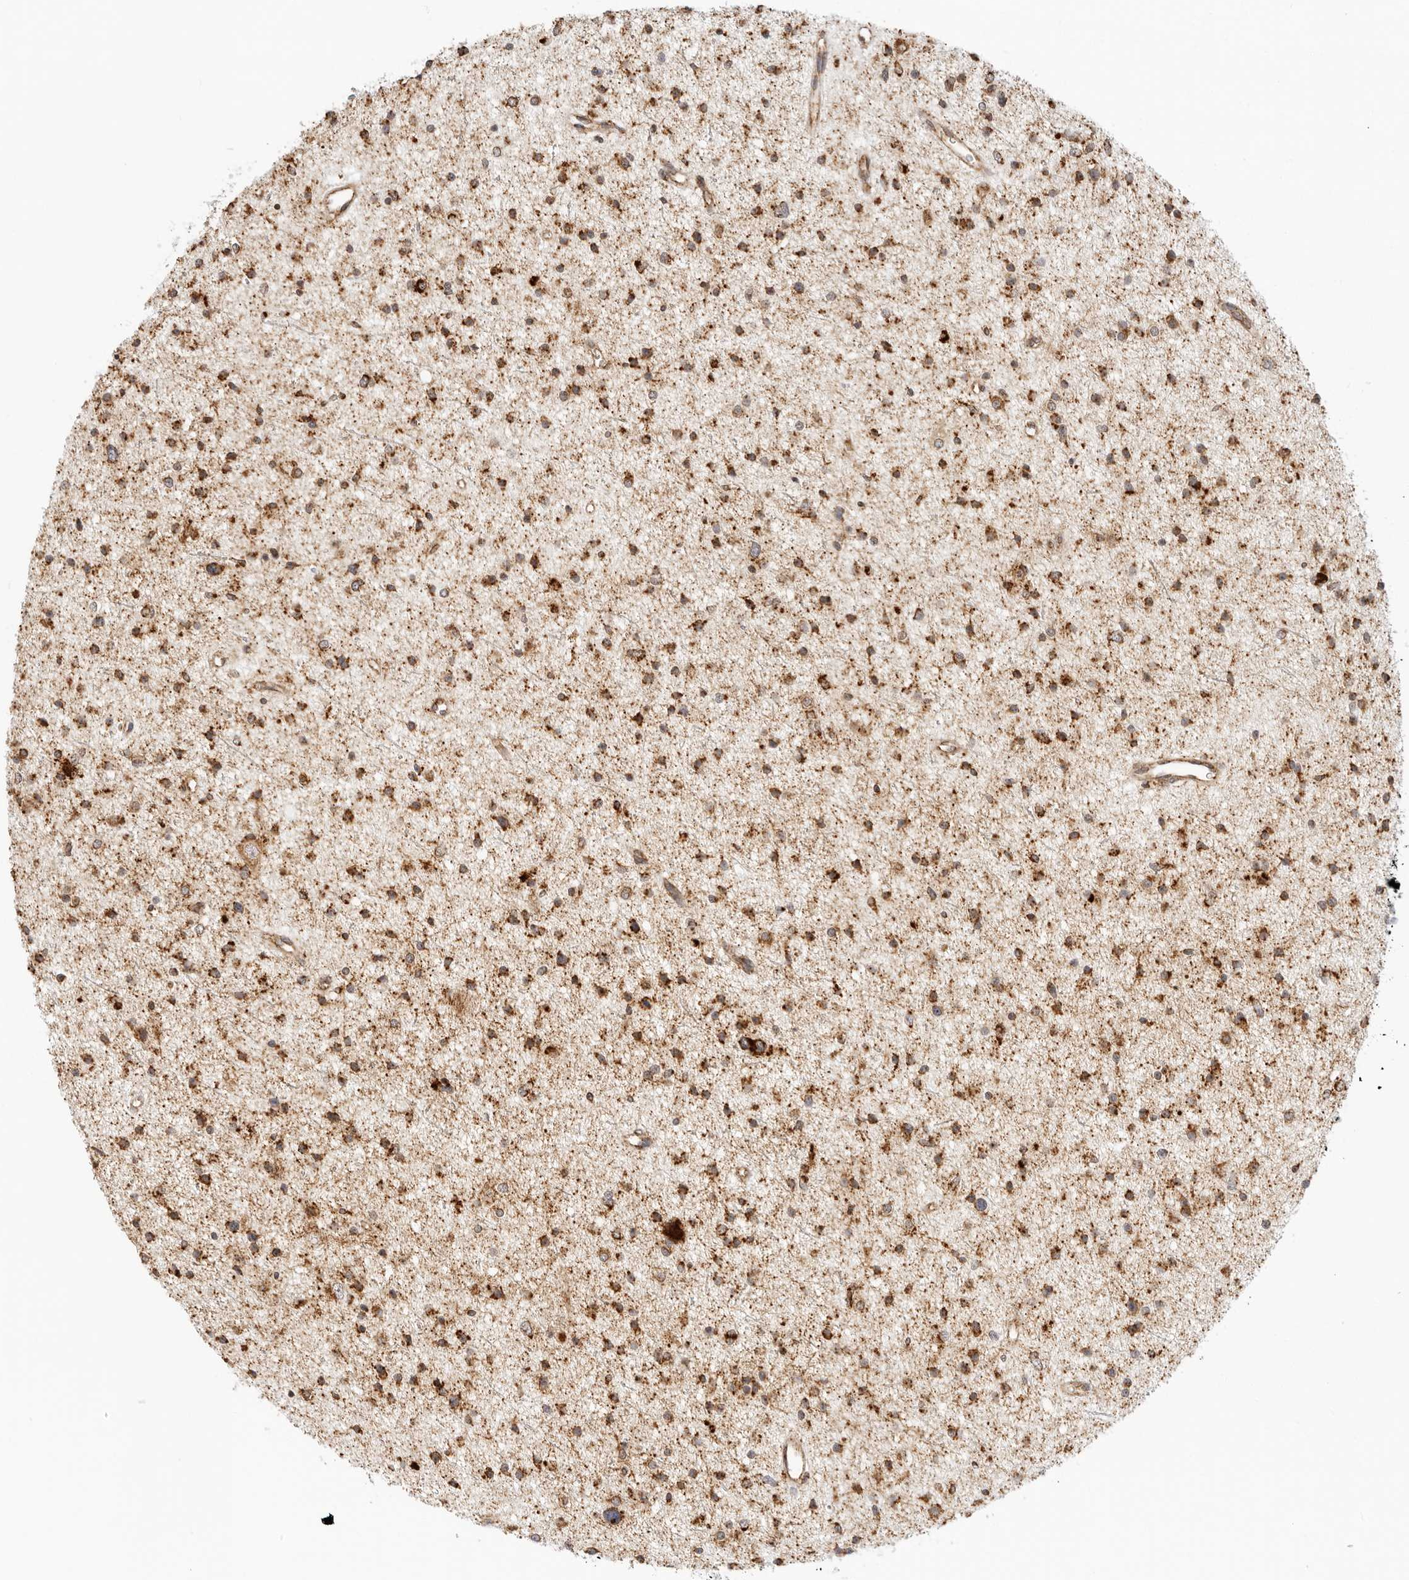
{"staining": {"intensity": "strong", "quantity": ">75%", "location": "cytoplasmic/membranous"}, "tissue": "glioma", "cell_type": "Tumor cells", "image_type": "cancer", "snomed": [{"axis": "morphology", "description": "Glioma, malignant, Low grade"}, {"axis": "topography", "description": "Brain"}], "caption": "An immunohistochemistry histopathology image of neoplastic tissue is shown. Protein staining in brown shows strong cytoplasmic/membranous positivity in glioma within tumor cells.", "gene": "RC3H1", "patient": {"sex": "female", "age": 37}}